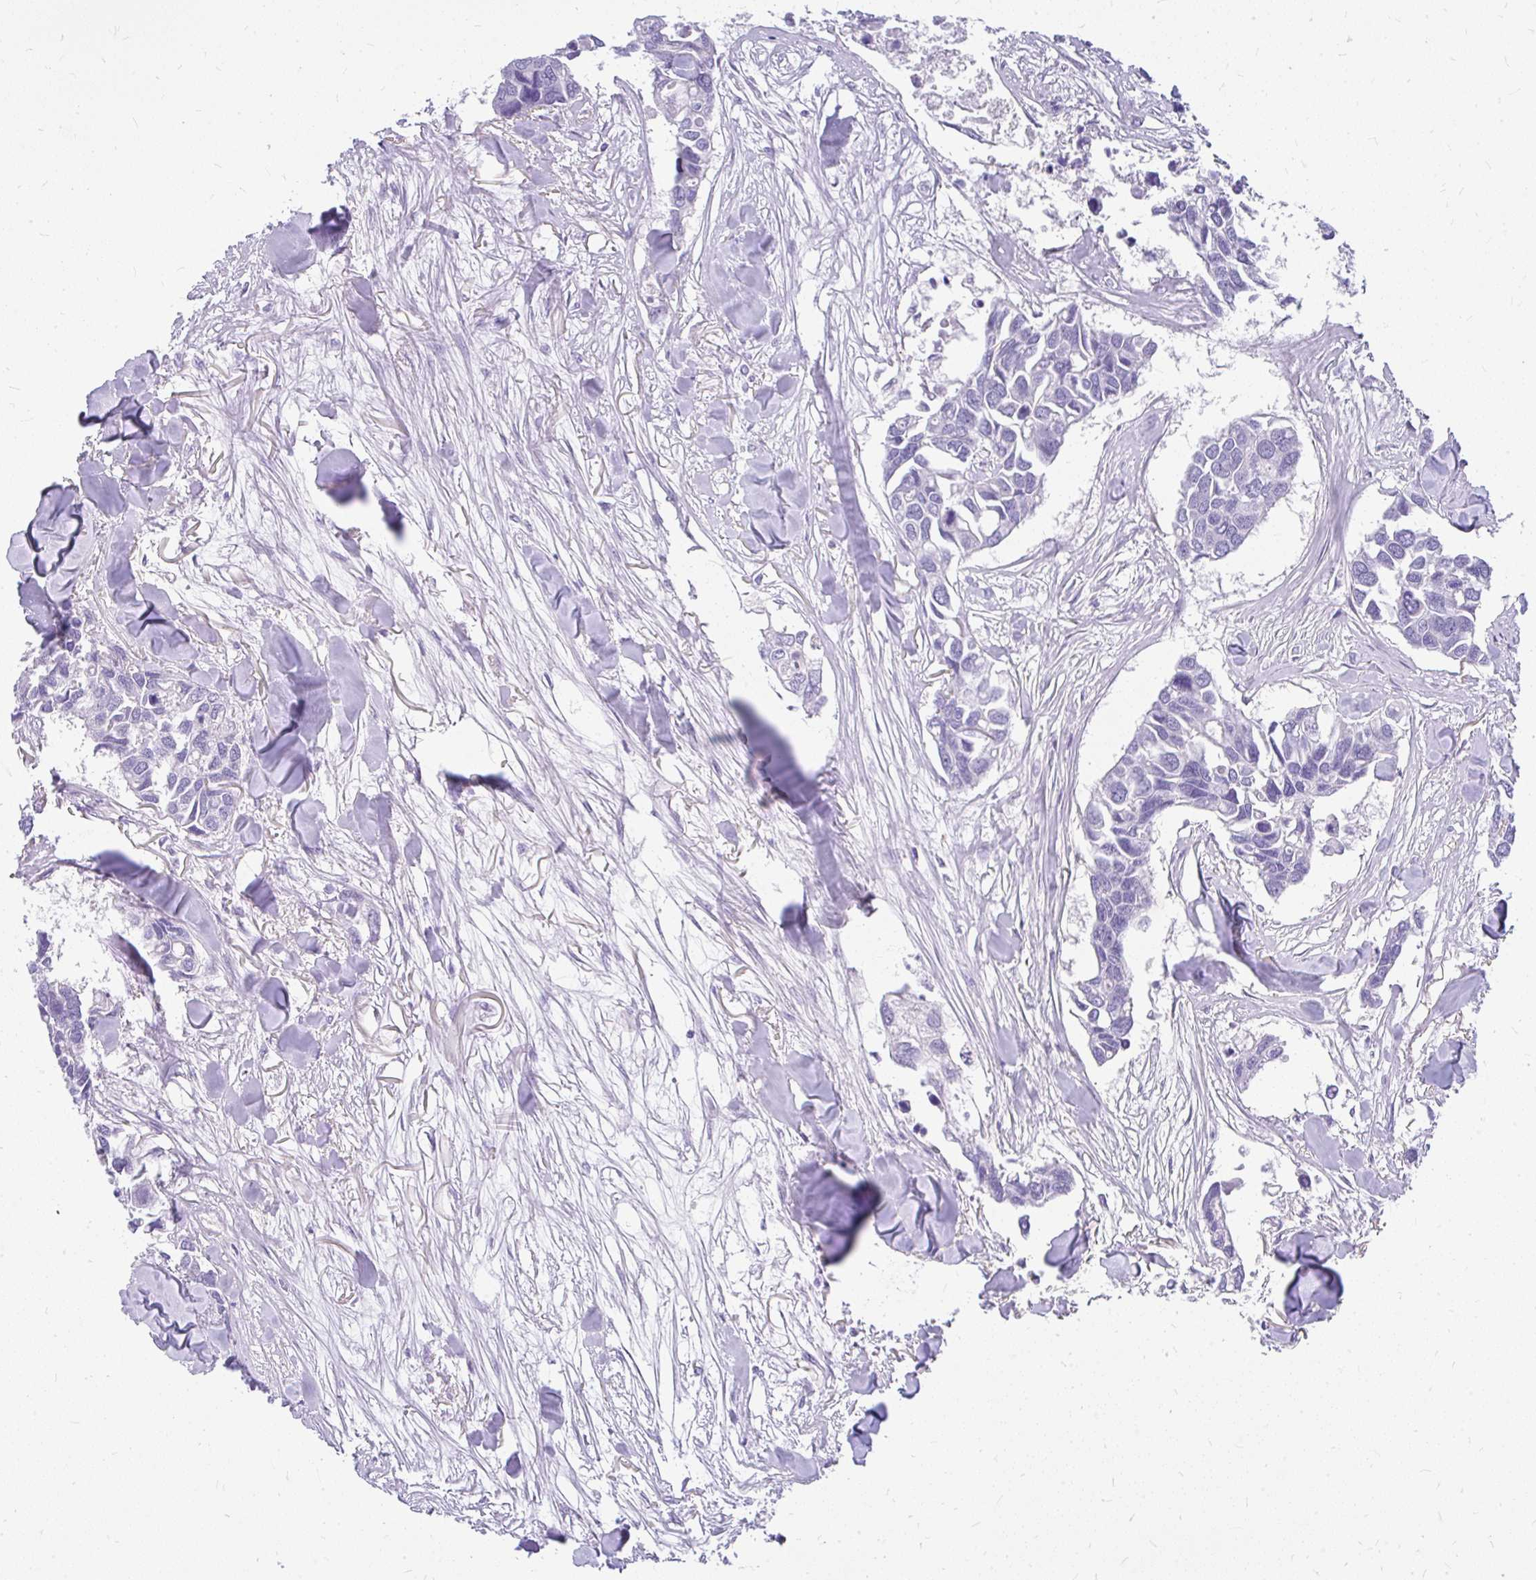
{"staining": {"intensity": "negative", "quantity": "none", "location": "none"}, "tissue": "breast cancer", "cell_type": "Tumor cells", "image_type": "cancer", "snomed": [{"axis": "morphology", "description": "Duct carcinoma"}, {"axis": "topography", "description": "Breast"}], "caption": "The IHC micrograph has no significant positivity in tumor cells of breast infiltrating ductal carcinoma tissue.", "gene": "FAM83C", "patient": {"sex": "female", "age": 83}}